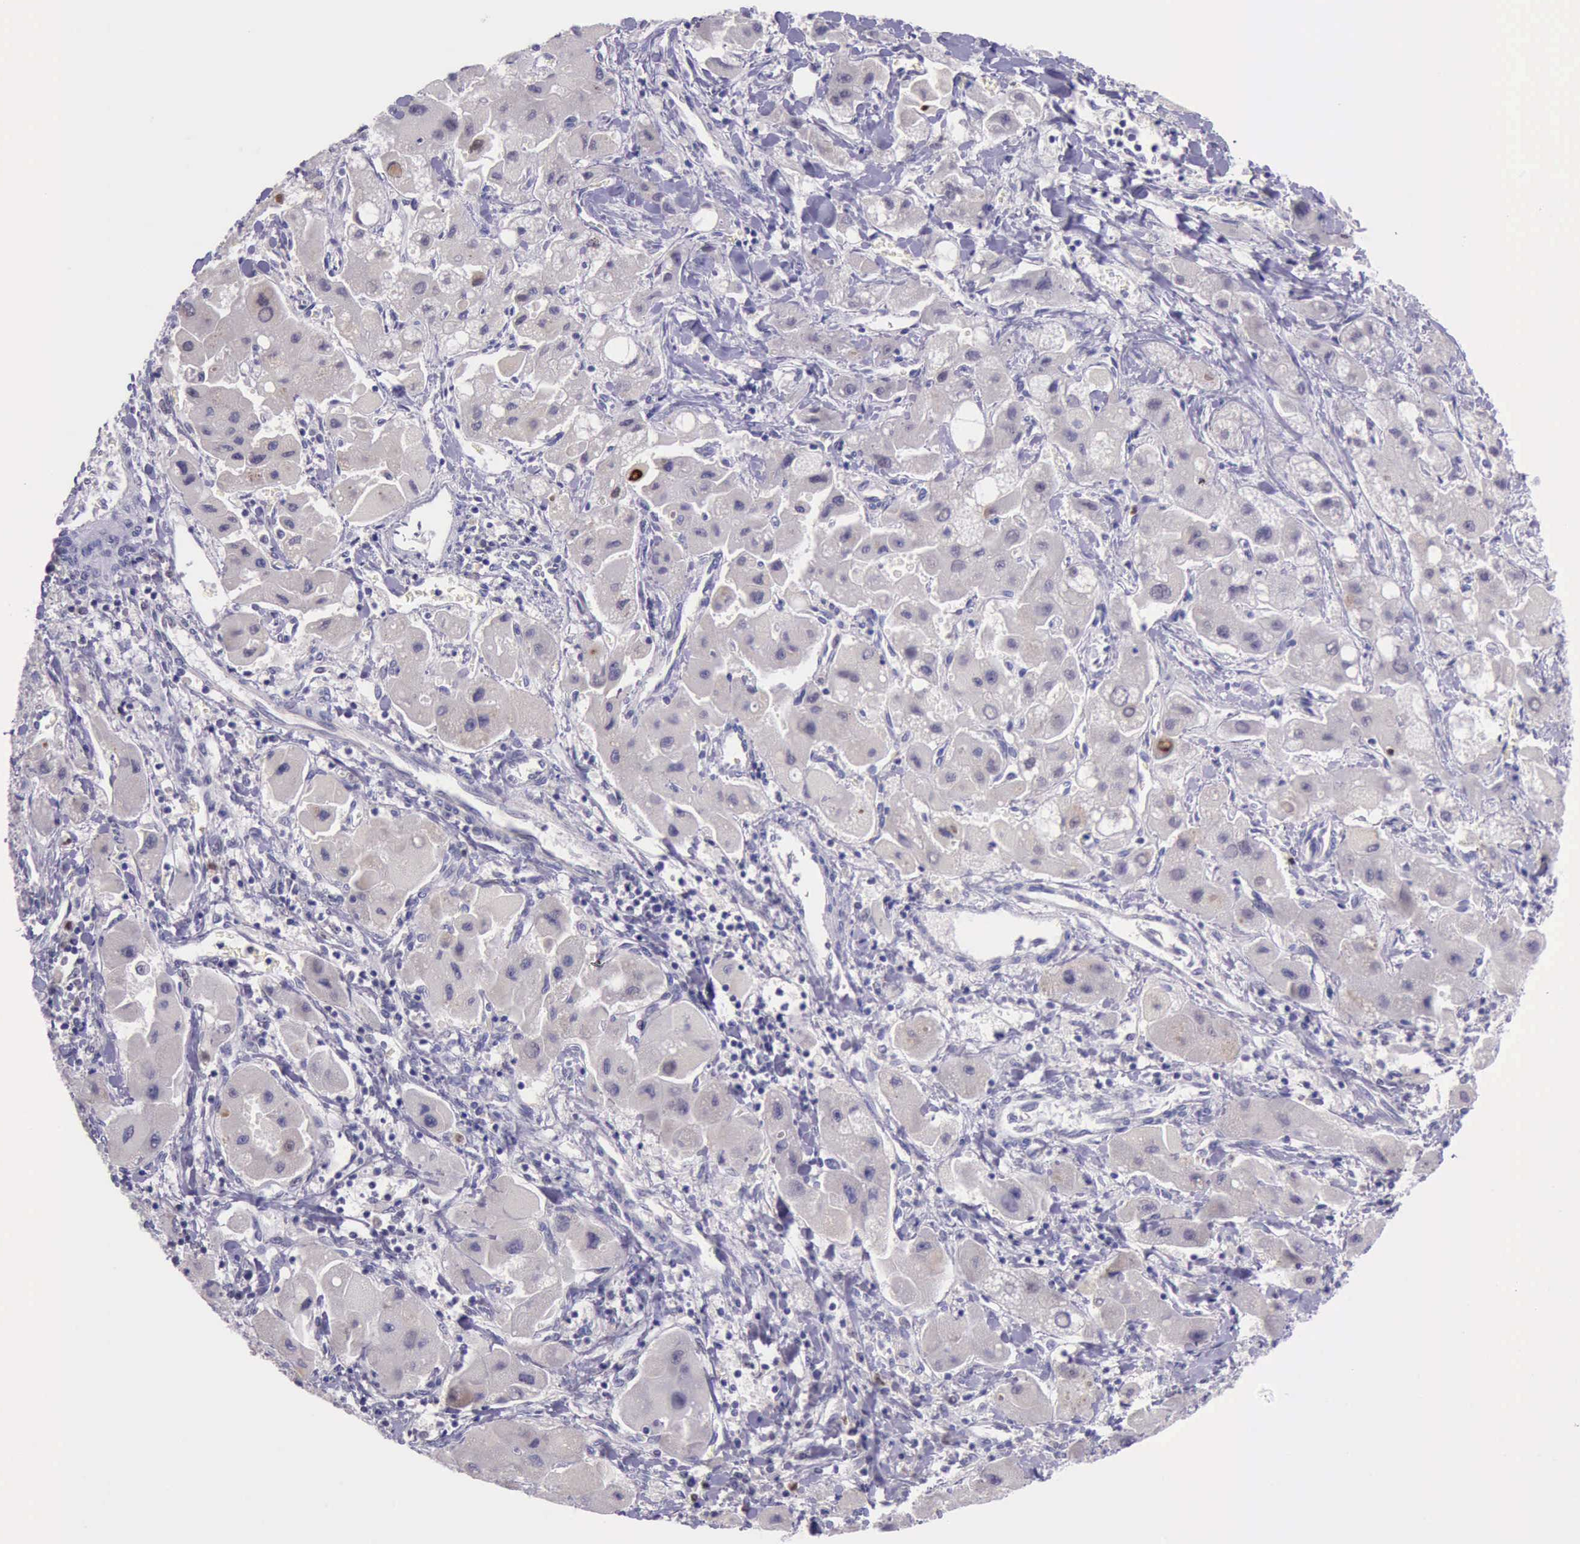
{"staining": {"intensity": "strong", "quantity": "<25%", "location": "nuclear"}, "tissue": "liver cancer", "cell_type": "Tumor cells", "image_type": "cancer", "snomed": [{"axis": "morphology", "description": "Carcinoma, Hepatocellular, NOS"}, {"axis": "topography", "description": "Liver"}], "caption": "Immunohistochemistry (IHC) of hepatocellular carcinoma (liver) exhibits medium levels of strong nuclear positivity in approximately <25% of tumor cells.", "gene": "PARP1", "patient": {"sex": "male", "age": 24}}